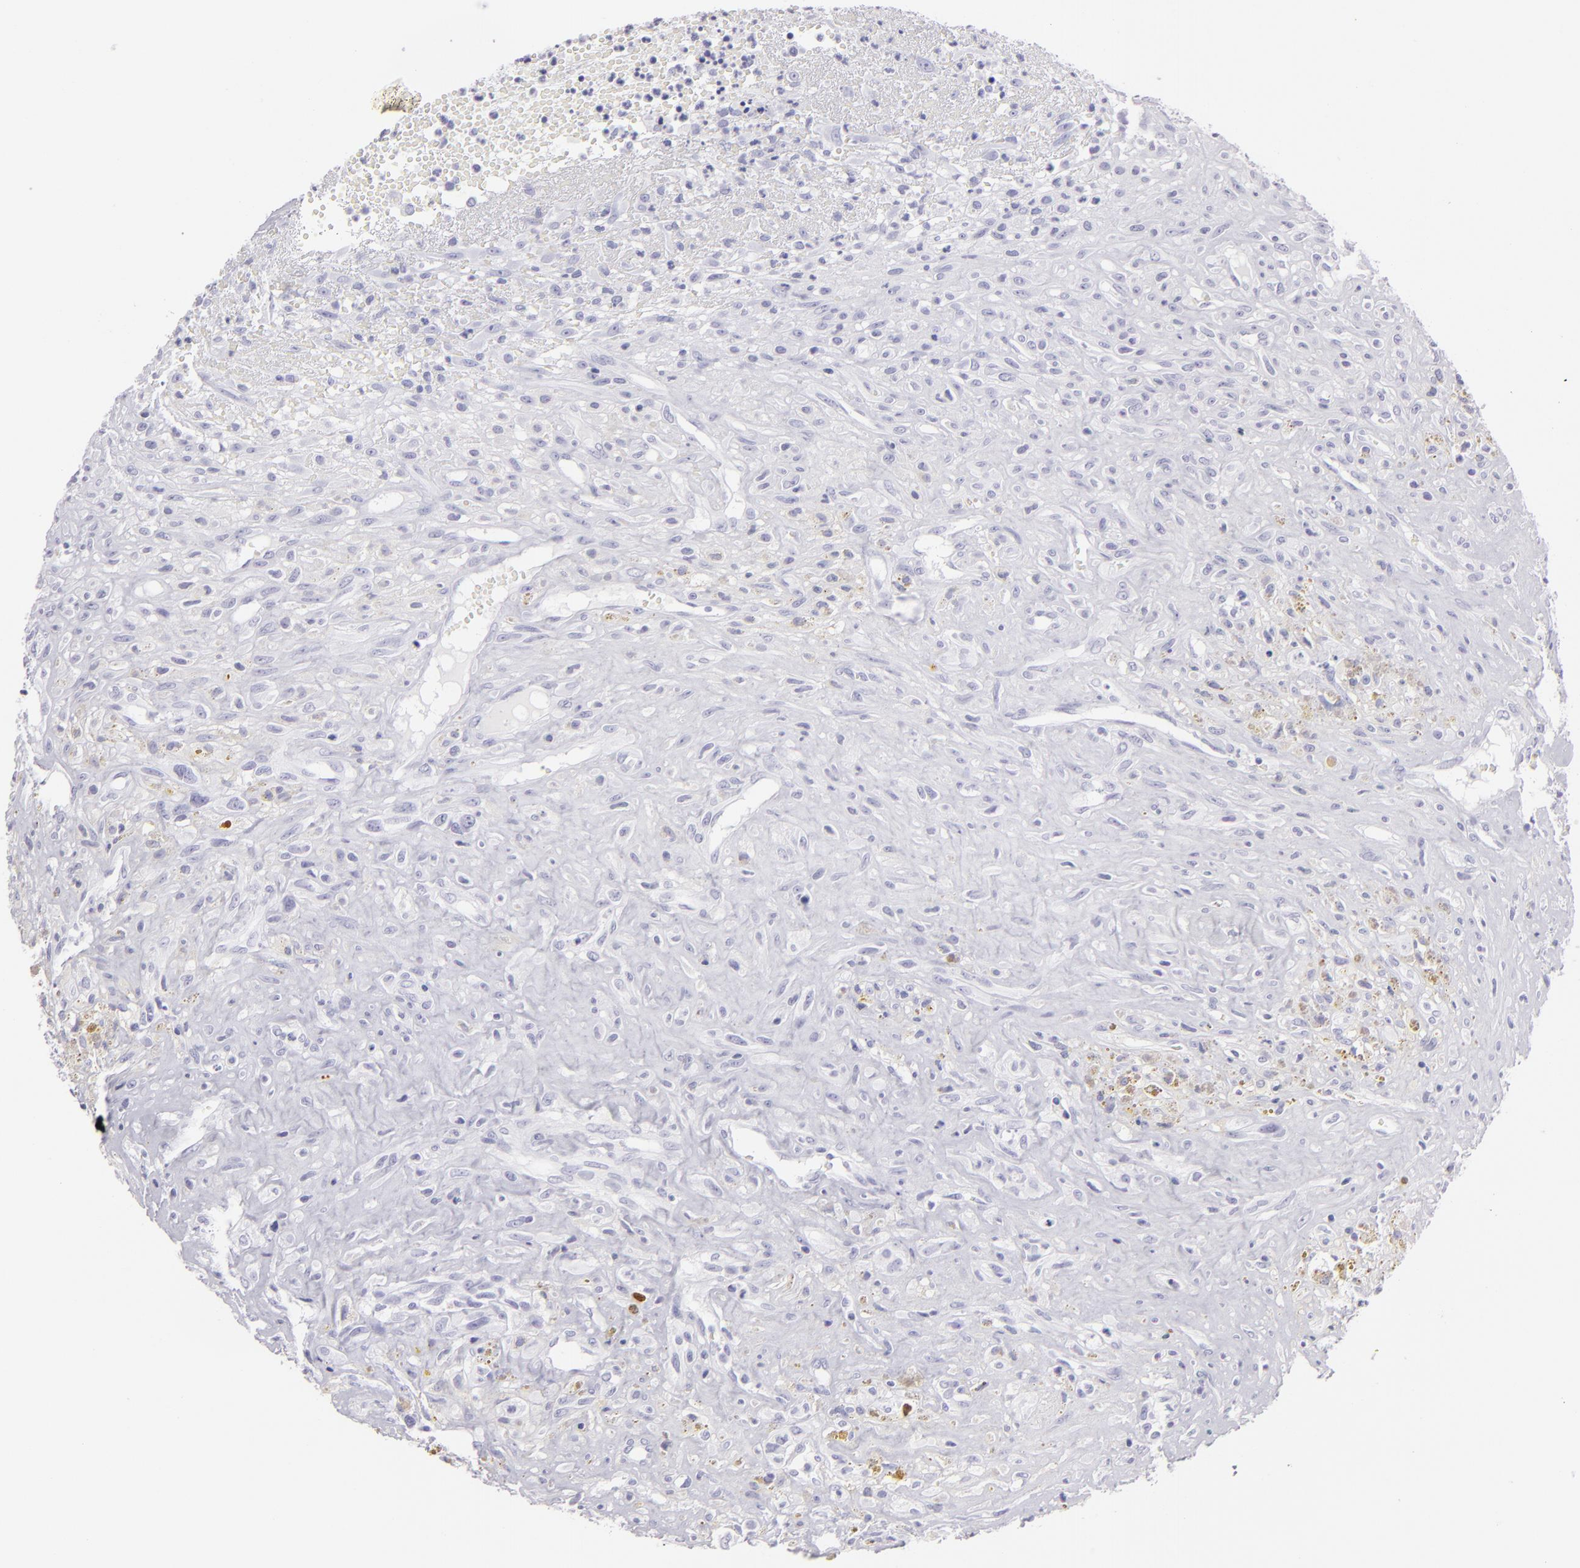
{"staining": {"intensity": "negative", "quantity": "none", "location": "none"}, "tissue": "glioma", "cell_type": "Tumor cells", "image_type": "cancer", "snomed": [{"axis": "morphology", "description": "Glioma, malignant, High grade"}, {"axis": "topography", "description": "Brain"}], "caption": "This is a micrograph of immunohistochemistry (IHC) staining of glioma, which shows no expression in tumor cells.", "gene": "FLG", "patient": {"sex": "male", "age": 66}}